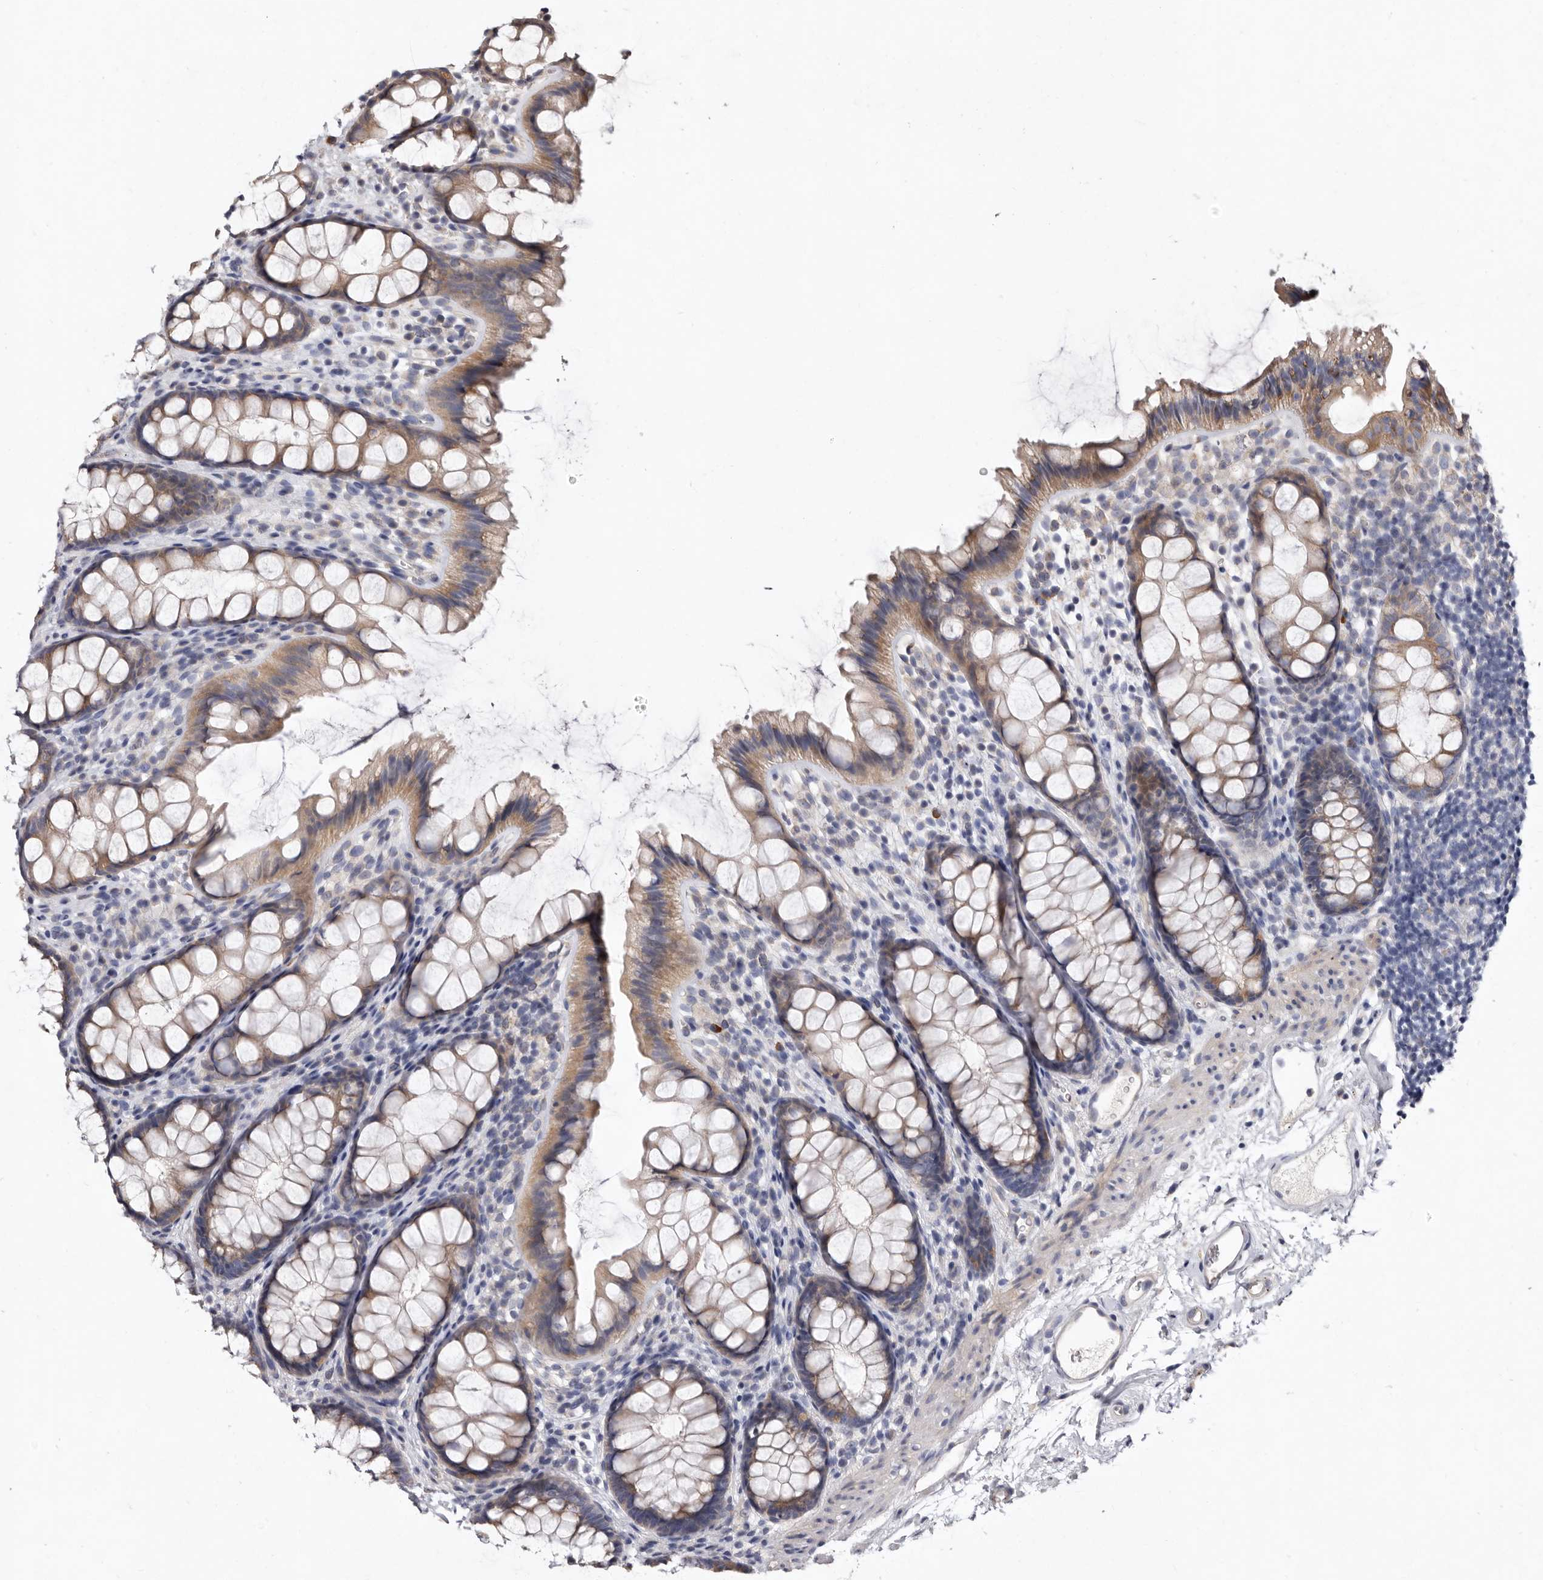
{"staining": {"intensity": "moderate", "quantity": ">75%", "location": "cytoplasmic/membranous"}, "tissue": "rectum", "cell_type": "Glandular cells", "image_type": "normal", "snomed": [{"axis": "morphology", "description": "Normal tissue, NOS"}, {"axis": "topography", "description": "Rectum"}], "caption": "Normal rectum exhibits moderate cytoplasmic/membranous staining in approximately >75% of glandular cells, visualized by immunohistochemistry. Ihc stains the protein of interest in brown and the nuclei are stained blue.", "gene": "ASIC5", "patient": {"sex": "female", "age": 65}}